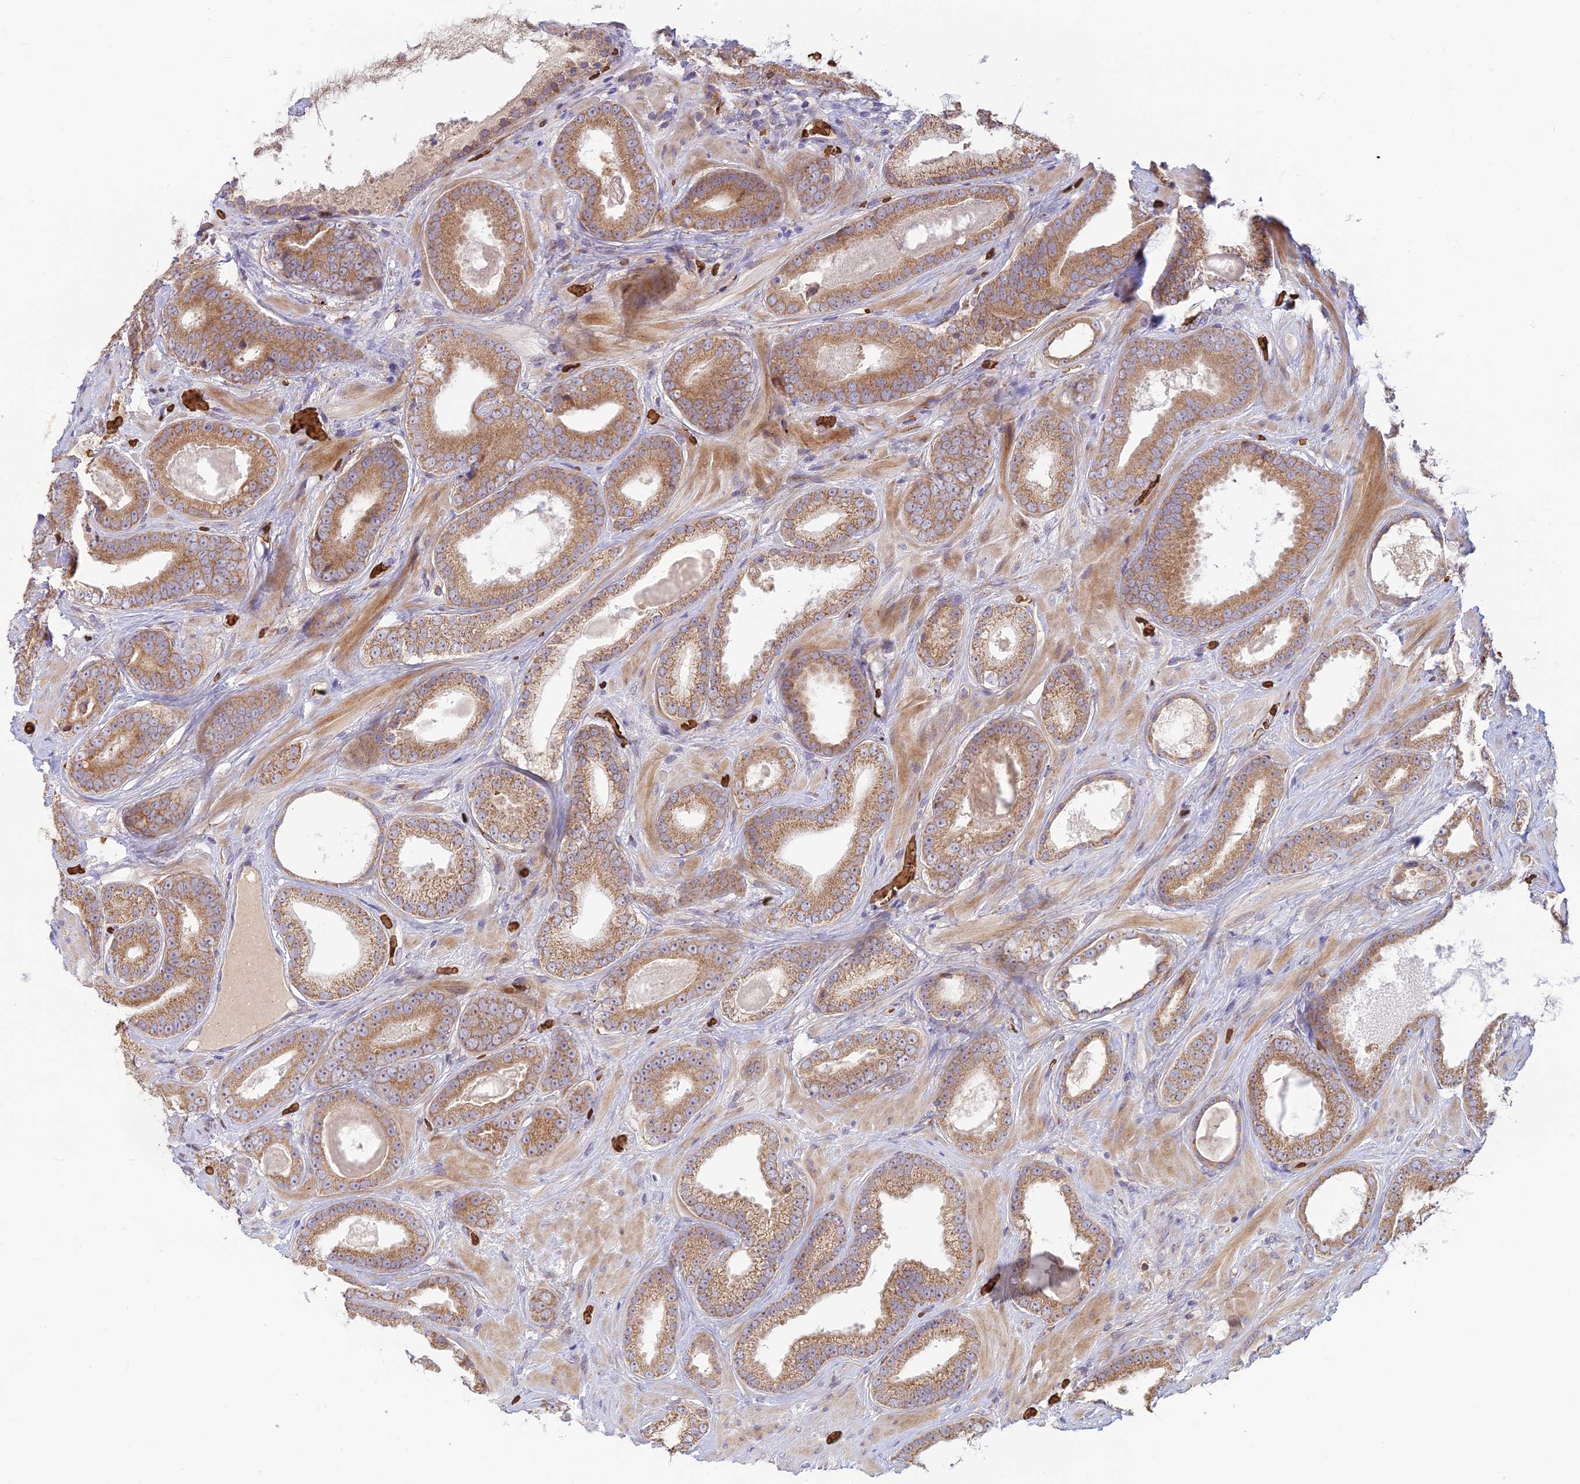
{"staining": {"intensity": "moderate", "quantity": "25%-75%", "location": "cytoplasmic/membranous"}, "tissue": "prostate cancer", "cell_type": "Tumor cells", "image_type": "cancer", "snomed": [{"axis": "morphology", "description": "Adenocarcinoma, Low grade"}, {"axis": "topography", "description": "Prostate"}], "caption": "The immunohistochemical stain shows moderate cytoplasmic/membranous expression in tumor cells of prostate adenocarcinoma (low-grade) tissue.", "gene": "UFSP2", "patient": {"sex": "male", "age": 57}}